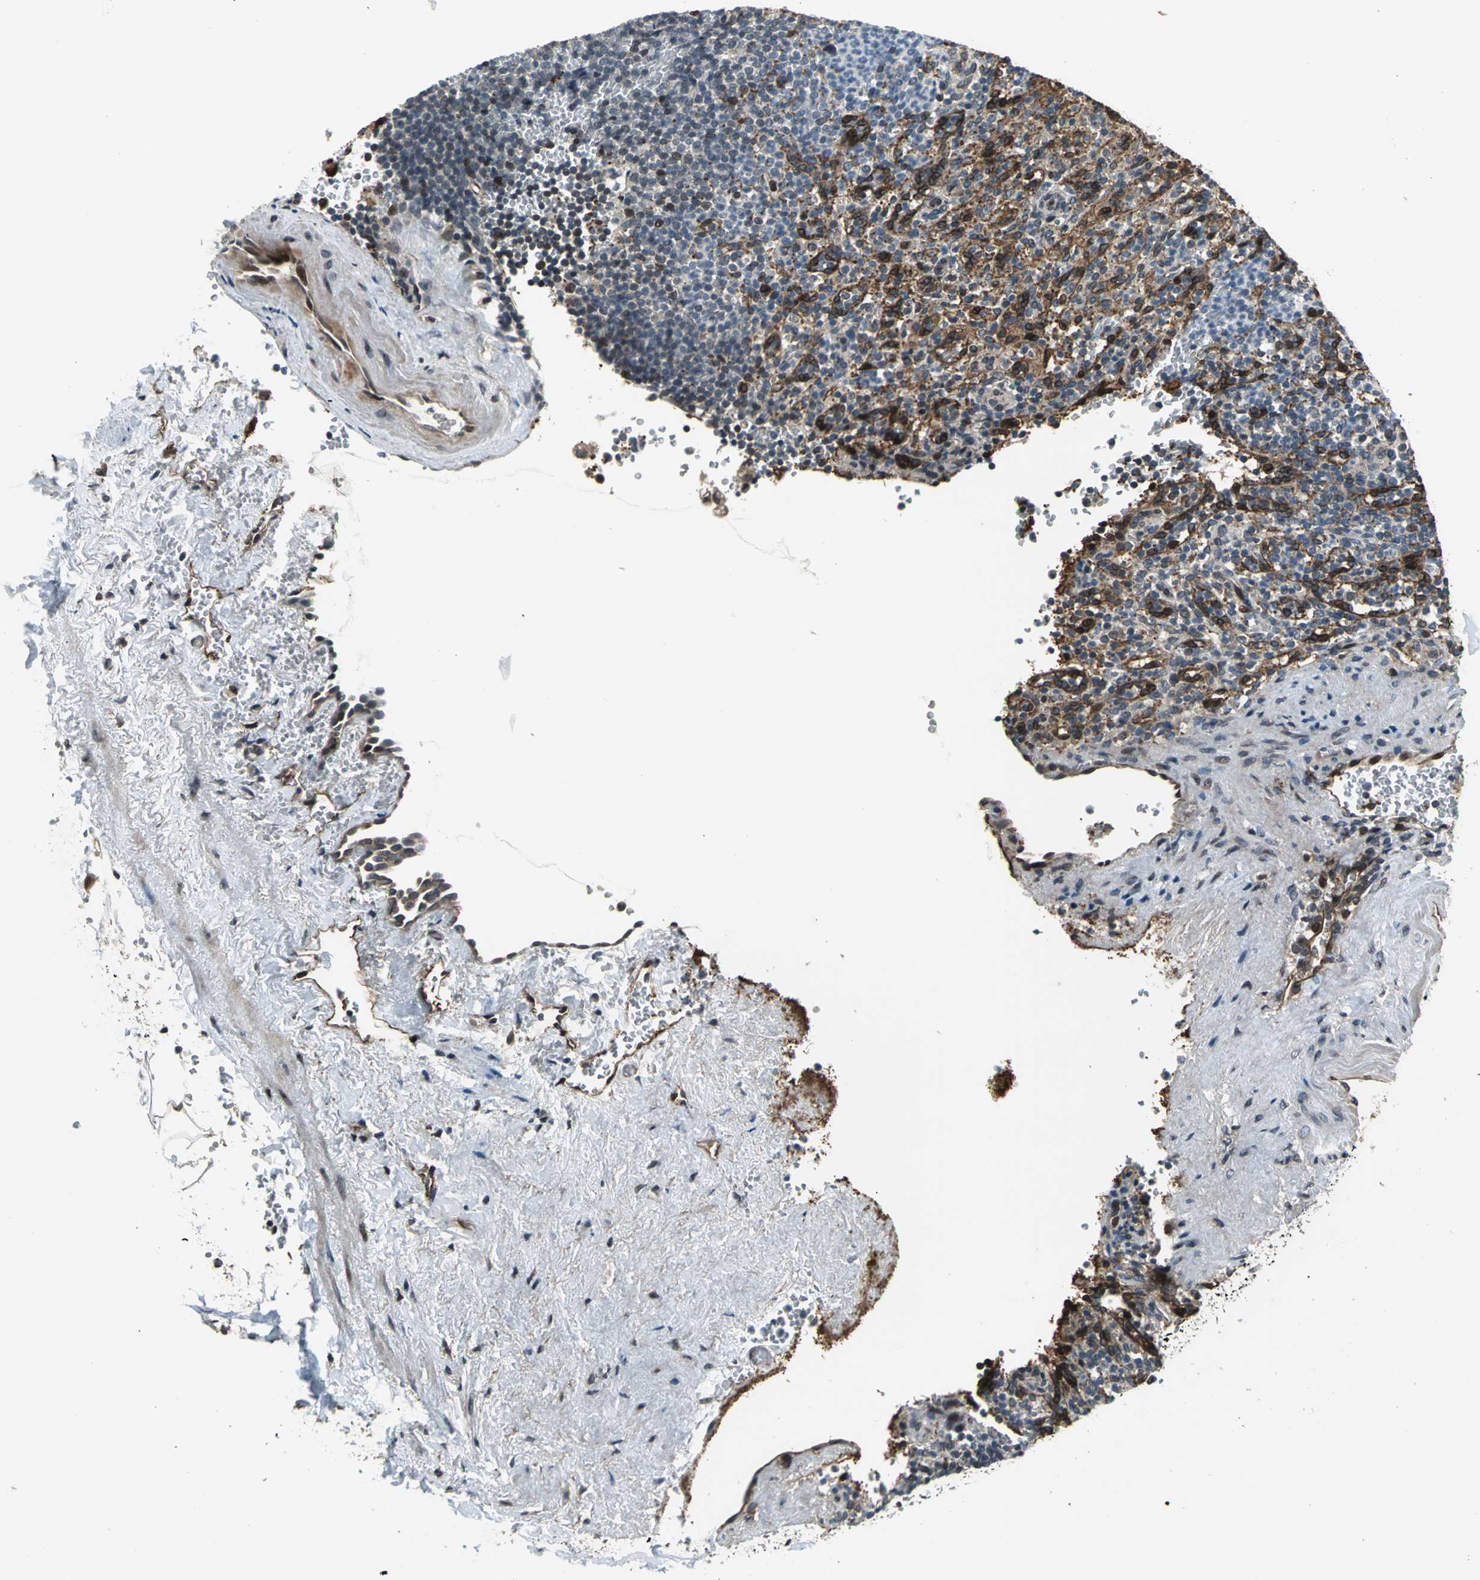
{"staining": {"intensity": "moderate", "quantity": "25%-75%", "location": "cytoplasmic/membranous,nuclear"}, "tissue": "spleen", "cell_type": "Cells in red pulp", "image_type": "normal", "snomed": [{"axis": "morphology", "description": "Normal tissue, NOS"}, {"axis": "topography", "description": "Spleen"}], "caption": "Immunohistochemistry of unremarkable spleen displays medium levels of moderate cytoplasmic/membranous,nuclear positivity in approximately 25%-75% of cells in red pulp.", "gene": "BRIP1", "patient": {"sex": "female", "age": 74}}